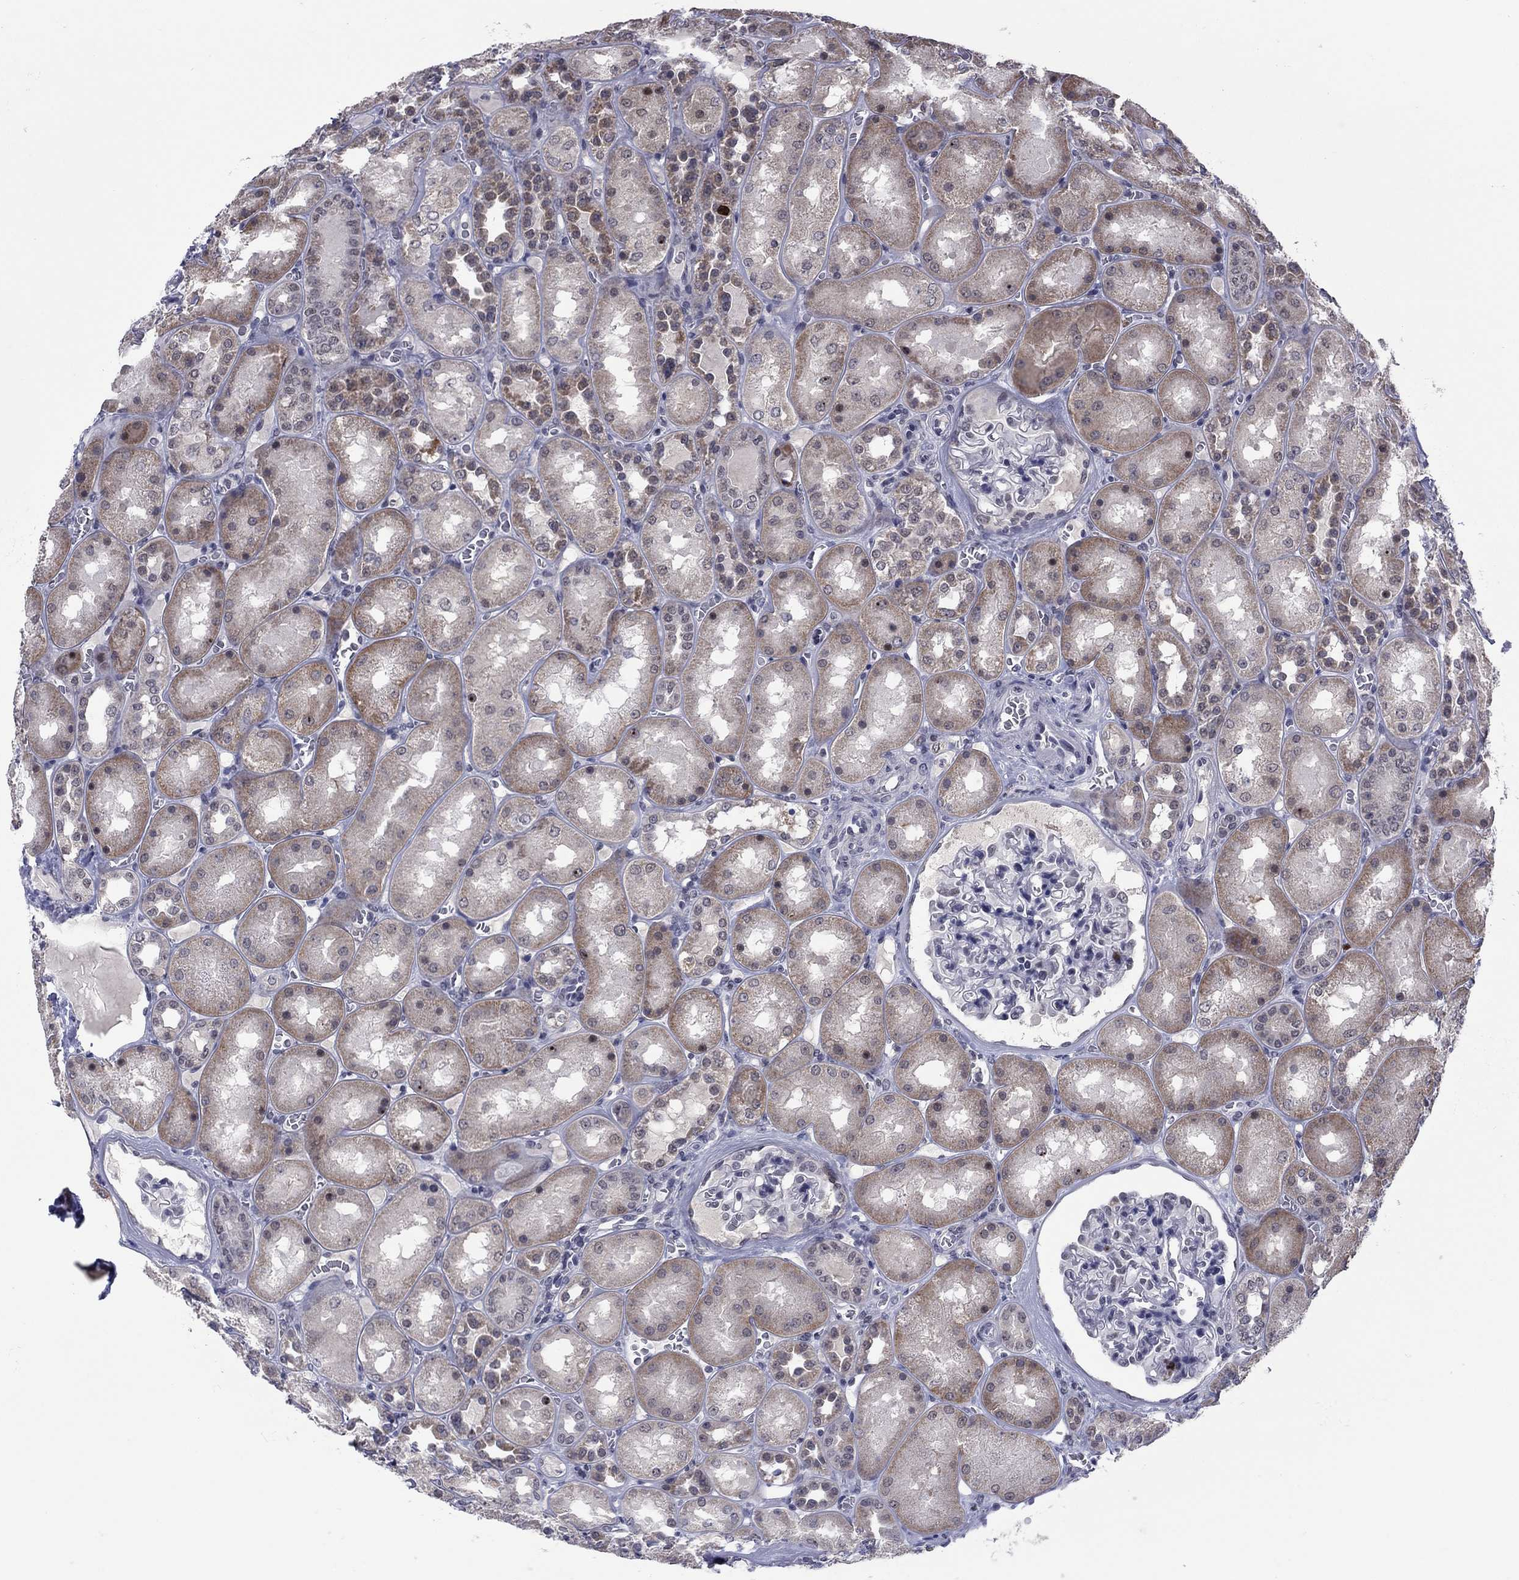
{"staining": {"intensity": "negative", "quantity": "none", "location": "none"}, "tissue": "kidney", "cell_type": "Cells in glomeruli", "image_type": "normal", "snomed": [{"axis": "morphology", "description": "Normal tissue, NOS"}, {"axis": "topography", "description": "Kidney"}], "caption": "This is a histopathology image of immunohistochemistry (IHC) staining of unremarkable kidney, which shows no expression in cells in glomeruli. (DAB (3,3'-diaminobenzidine) immunohistochemistry with hematoxylin counter stain).", "gene": "CDCA5", "patient": {"sex": "male", "age": 73}}